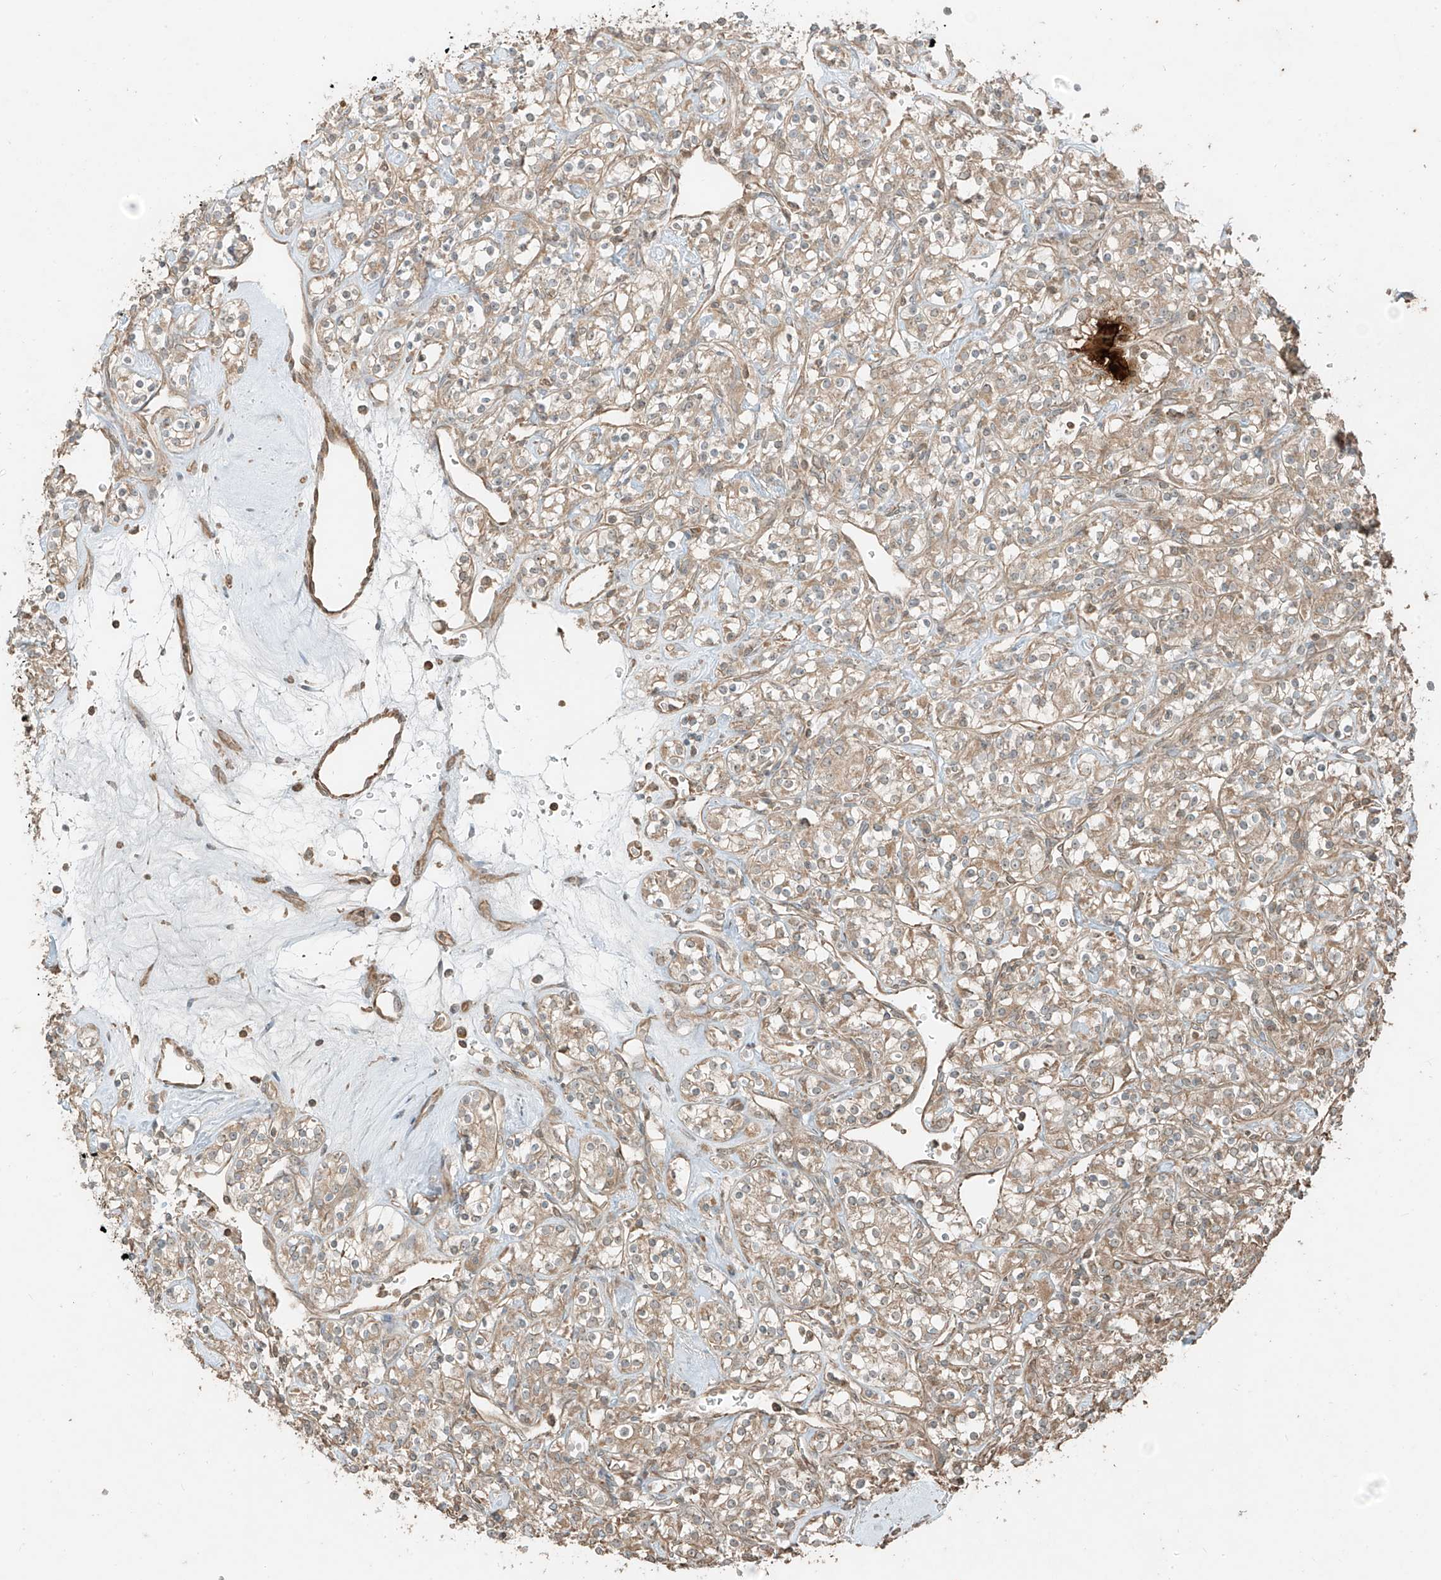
{"staining": {"intensity": "weak", "quantity": "25%-75%", "location": "cytoplasmic/membranous"}, "tissue": "renal cancer", "cell_type": "Tumor cells", "image_type": "cancer", "snomed": [{"axis": "morphology", "description": "Adenocarcinoma, NOS"}, {"axis": "topography", "description": "Kidney"}], "caption": "Immunohistochemistry (IHC) (DAB) staining of renal adenocarcinoma shows weak cytoplasmic/membranous protein staining in about 25%-75% of tumor cells.", "gene": "ANKZF1", "patient": {"sex": "male", "age": 77}}